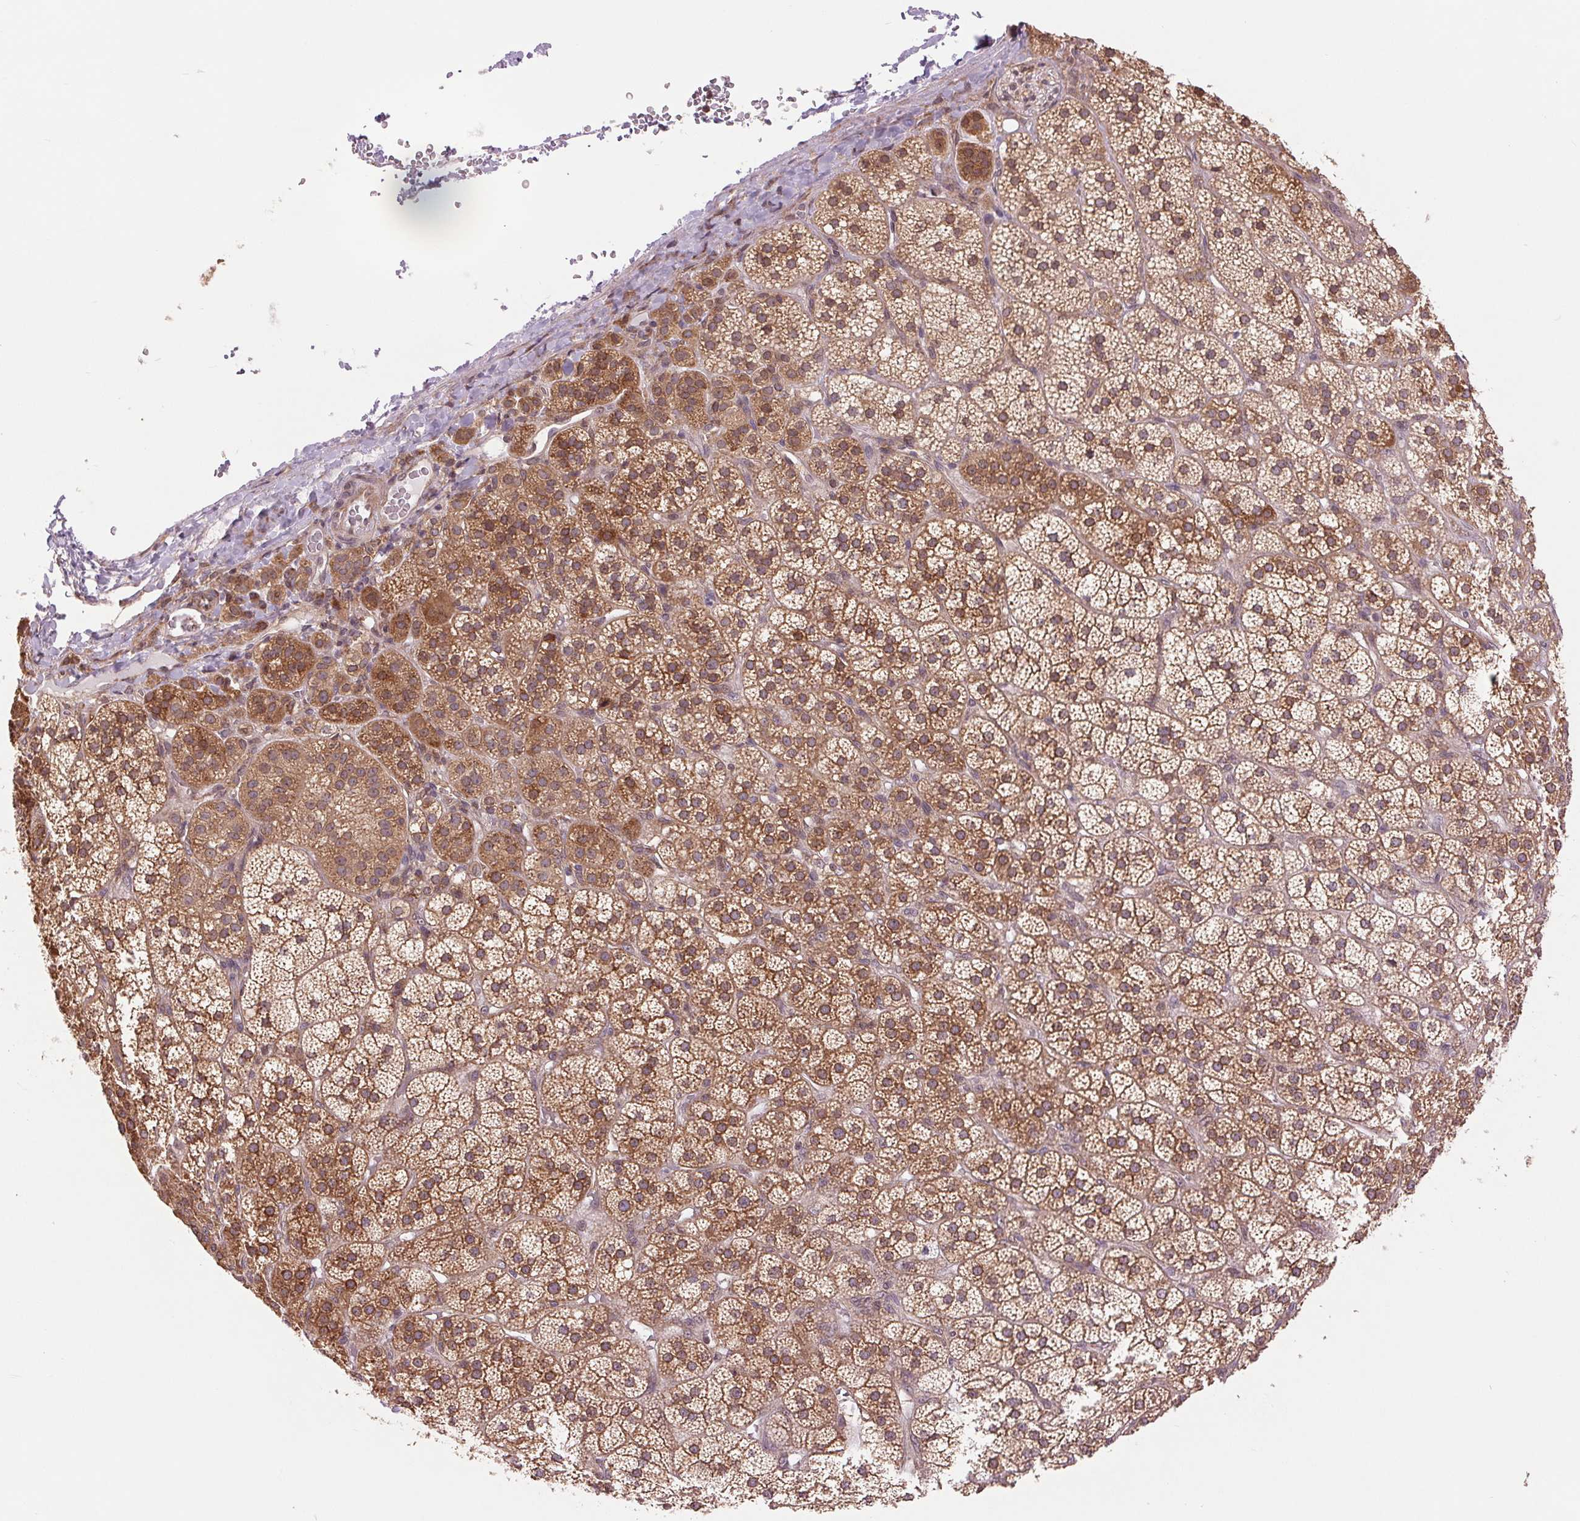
{"staining": {"intensity": "moderate", "quantity": ">75%", "location": "cytoplasmic/membranous,nuclear"}, "tissue": "adrenal gland", "cell_type": "Glandular cells", "image_type": "normal", "snomed": [{"axis": "morphology", "description": "Normal tissue, NOS"}, {"axis": "topography", "description": "Adrenal gland"}], "caption": "Glandular cells show medium levels of moderate cytoplasmic/membranous,nuclear expression in about >75% of cells in benign adrenal gland.", "gene": "BTF3L4", "patient": {"sex": "female", "age": 60}}